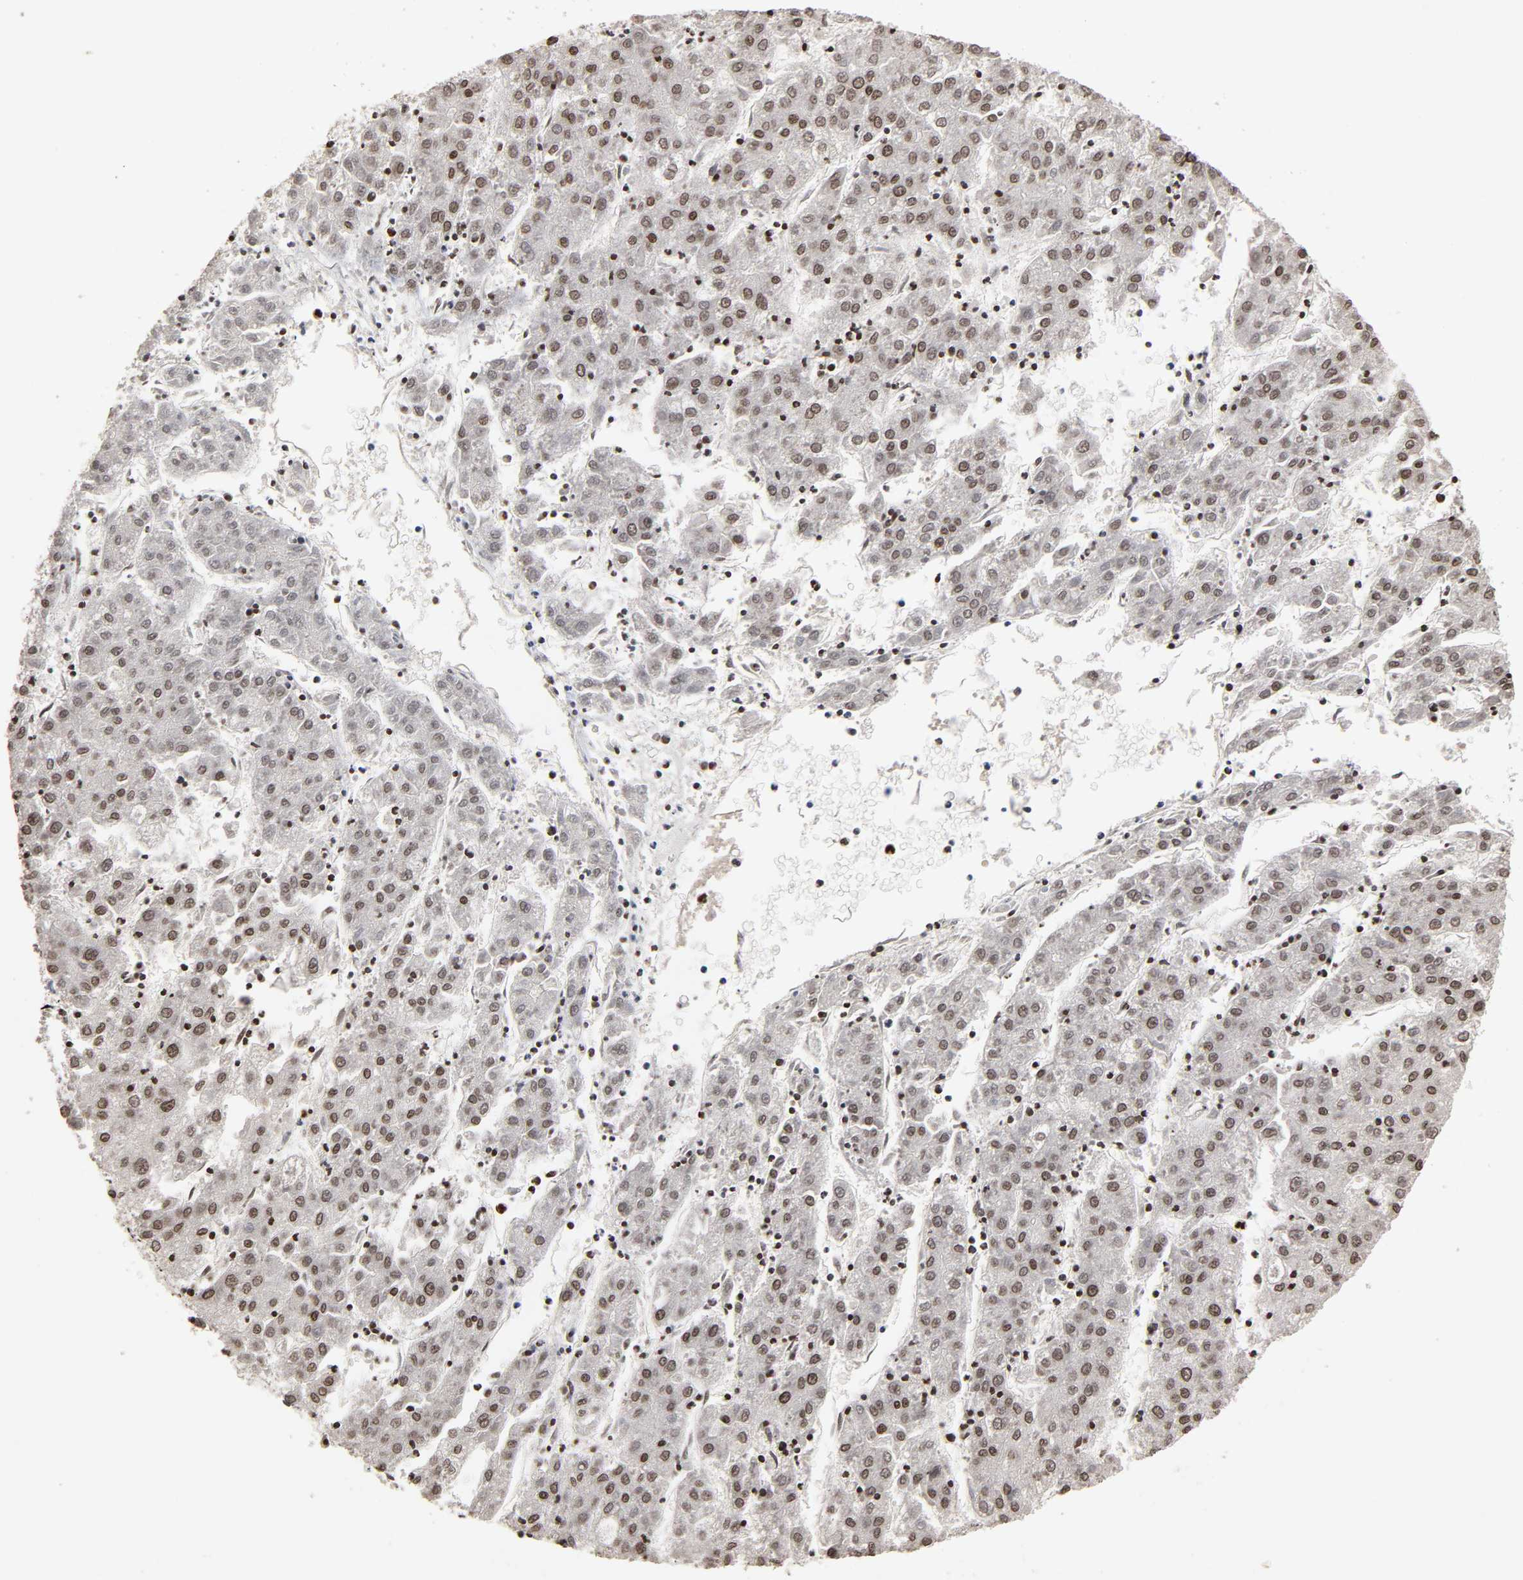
{"staining": {"intensity": "moderate", "quantity": "25%-75%", "location": "cytoplasmic/membranous"}, "tissue": "liver cancer", "cell_type": "Tumor cells", "image_type": "cancer", "snomed": [{"axis": "morphology", "description": "Carcinoma, Hepatocellular, NOS"}, {"axis": "topography", "description": "Liver"}], "caption": "Immunohistochemical staining of human liver cancer (hepatocellular carcinoma) demonstrates medium levels of moderate cytoplasmic/membranous protein positivity in approximately 25%-75% of tumor cells. The staining was performed using DAB (3,3'-diaminobenzidine) to visualize the protein expression in brown, while the nuclei were stained in blue with hematoxylin (Magnification: 20x).", "gene": "ZNF473", "patient": {"sex": "male", "age": 72}}